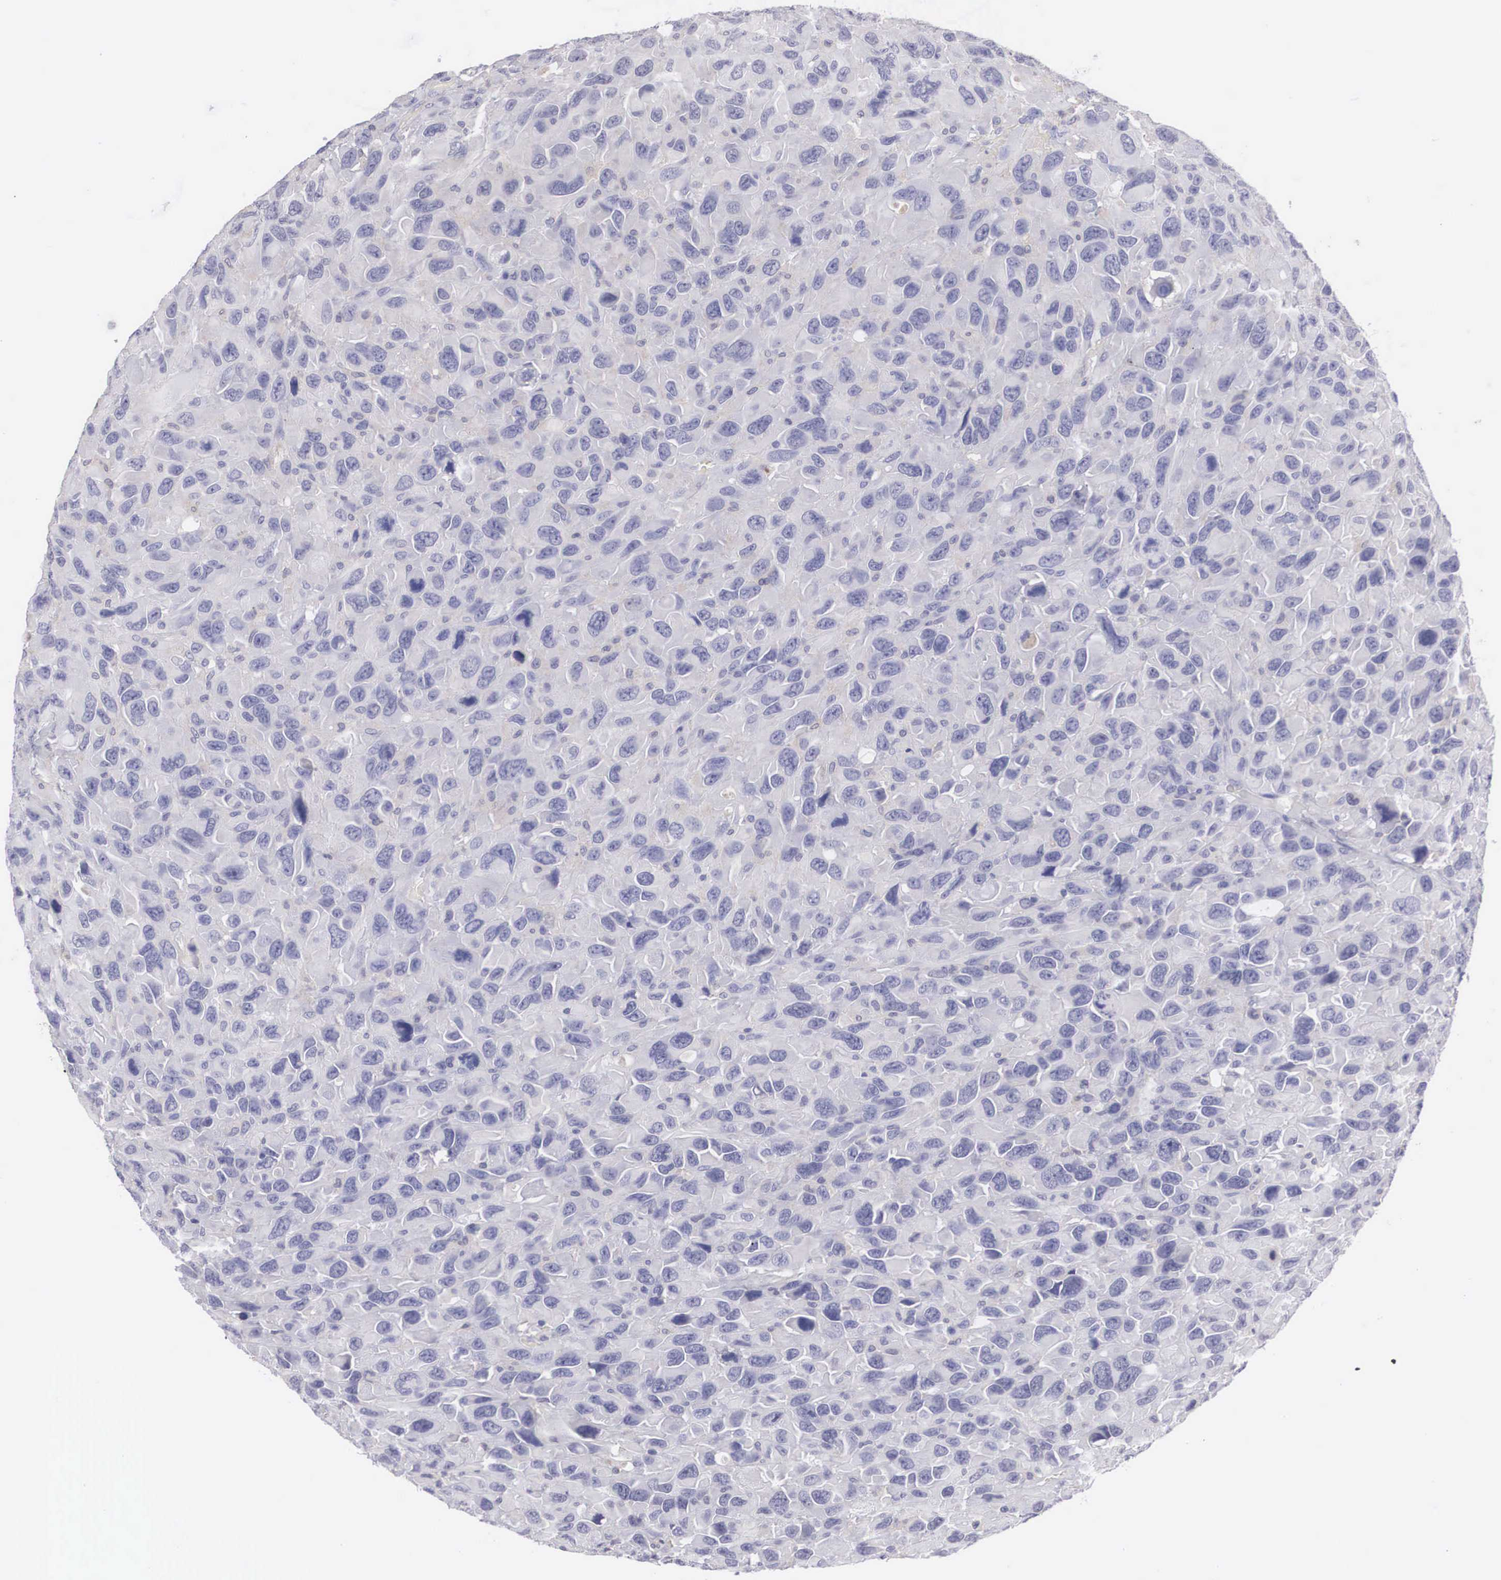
{"staining": {"intensity": "negative", "quantity": "none", "location": "none"}, "tissue": "renal cancer", "cell_type": "Tumor cells", "image_type": "cancer", "snomed": [{"axis": "morphology", "description": "Adenocarcinoma, NOS"}, {"axis": "topography", "description": "Kidney"}], "caption": "IHC of human renal cancer (adenocarcinoma) shows no positivity in tumor cells.", "gene": "ABHD4", "patient": {"sex": "male", "age": 79}}